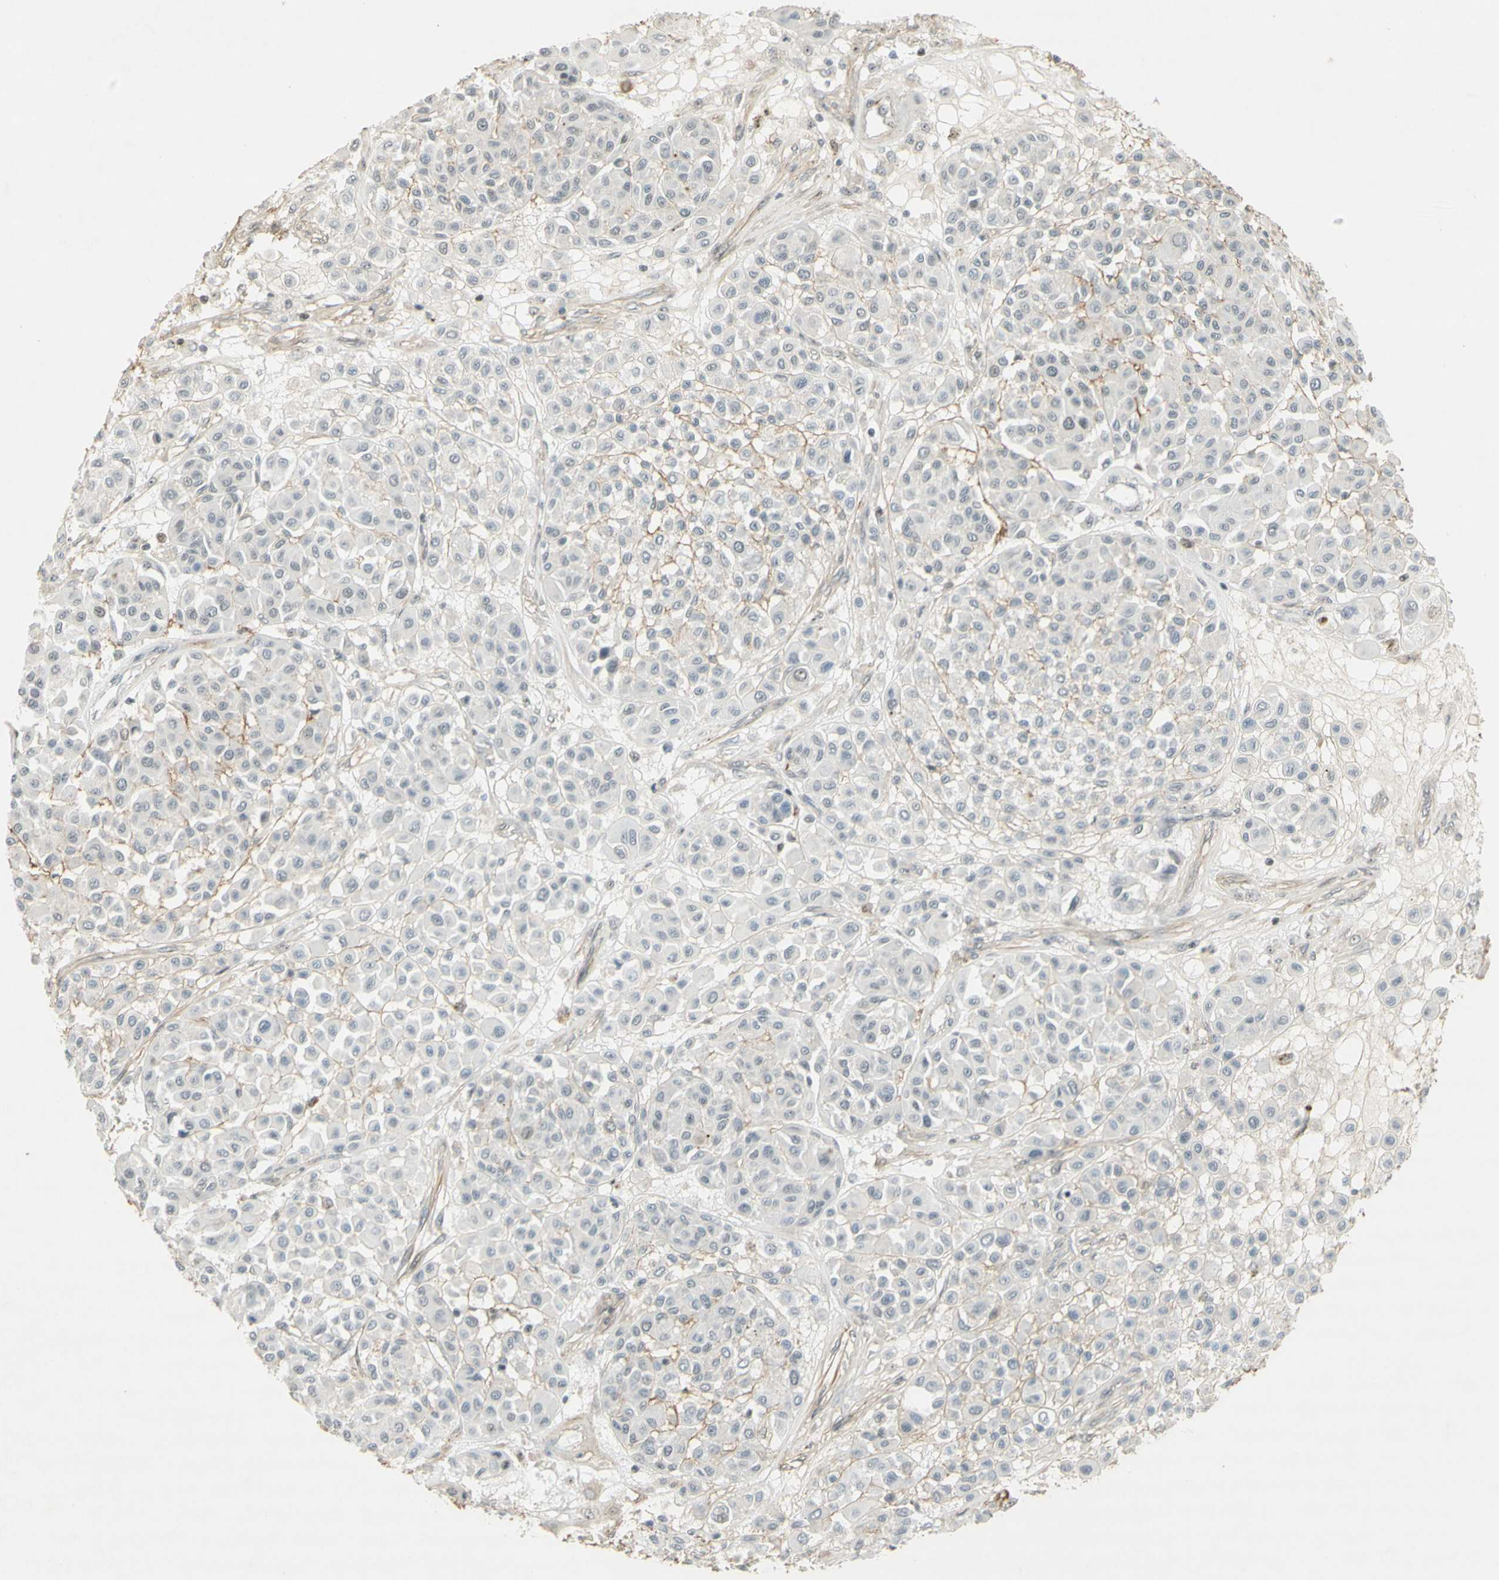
{"staining": {"intensity": "negative", "quantity": "none", "location": "none"}, "tissue": "melanoma", "cell_type": "Tumor cells", "image_type": "cancer", "snomed": [{"axis": "morphology", "description": "Malignant melanoma, Metastatic site"}, {"axis": "topography", "description": "Soft tissue"}], "caption": "High power microscopy photomicrograph of an immunohistochemistry photomicrograph of melanoma, revealing no significant staining in tumor cells.", "gene": "IRF1", "patient": {"sex": "male", "age": 41}}